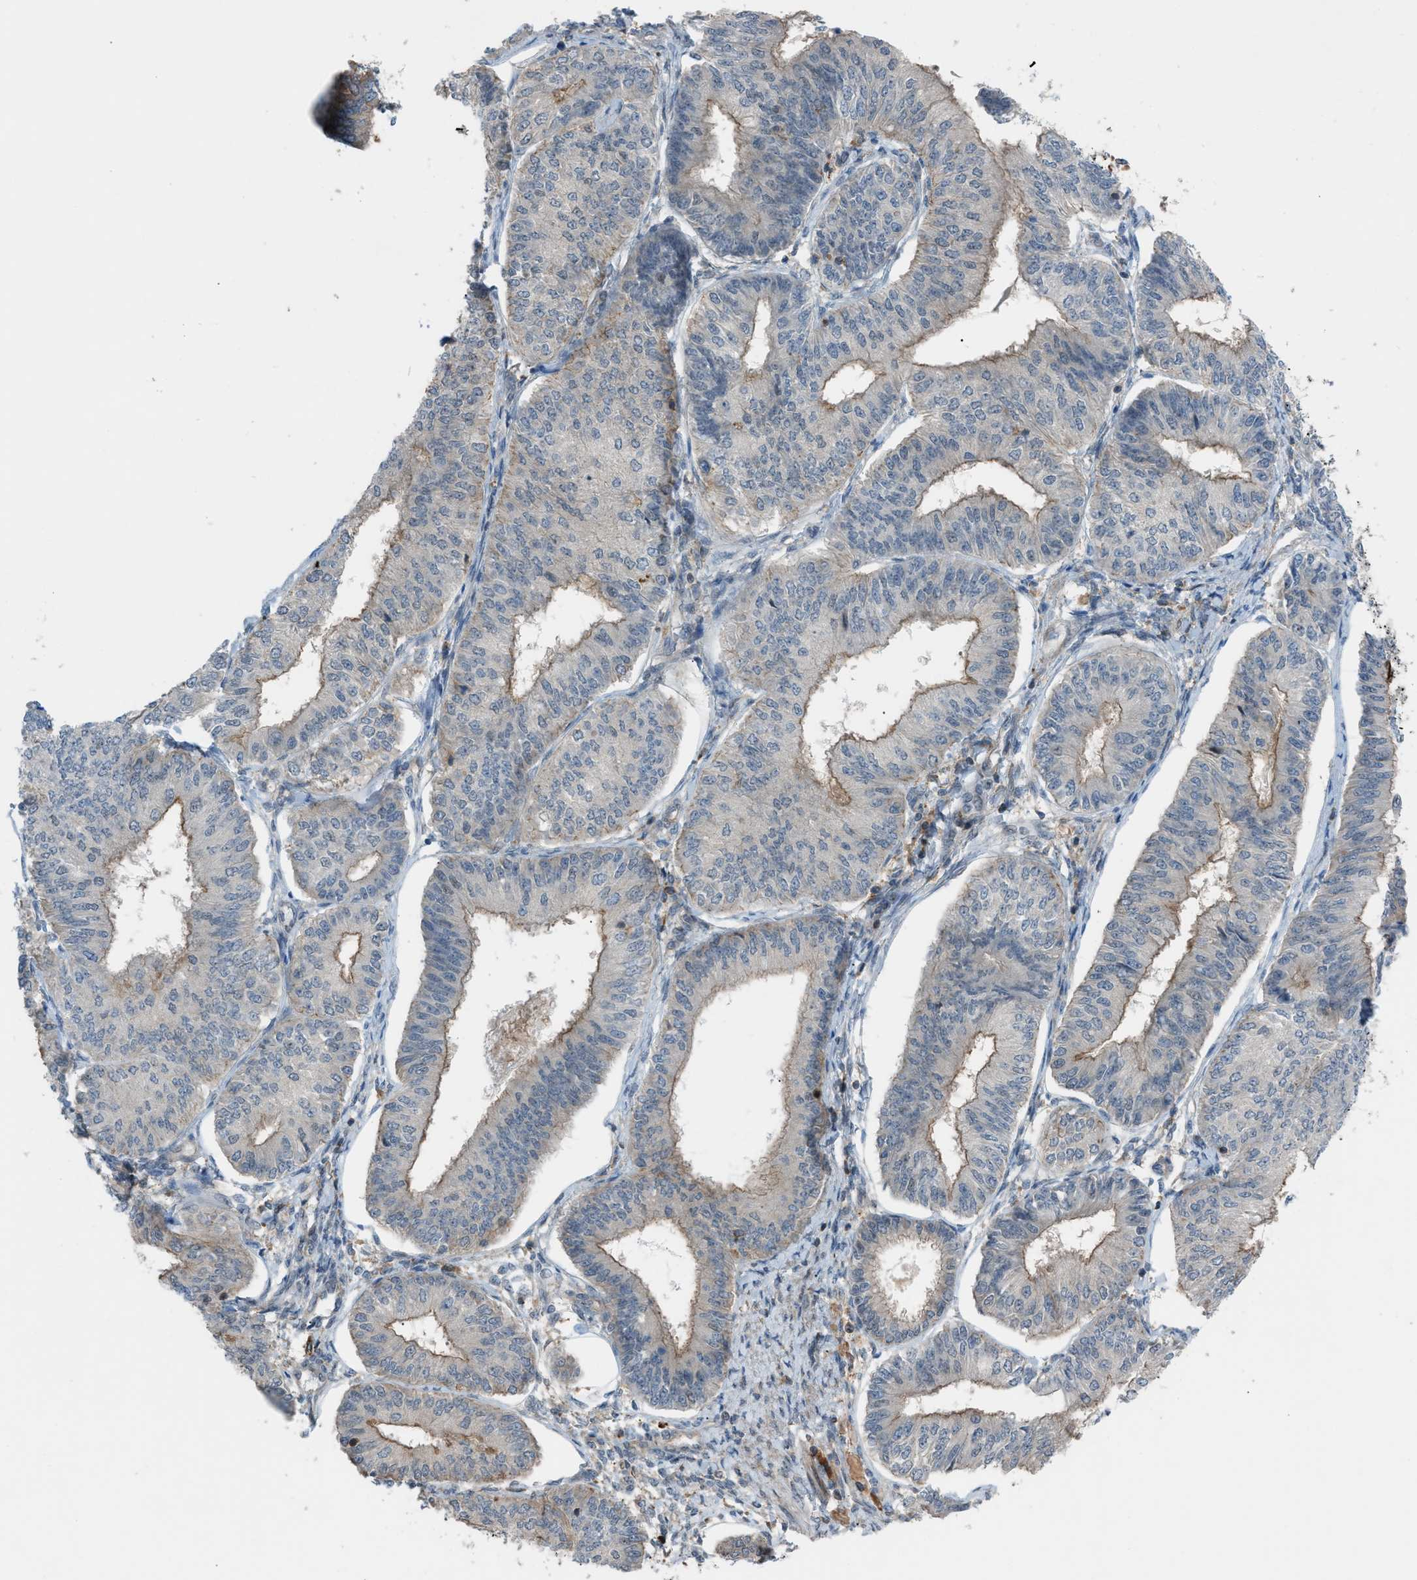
{"staining": {"intensity": "moderate", "quantity": "<25%", "location": "cytoplasmic/membranous"}, "tissue": "endometrial cancer", "cell_type": "Tumor cells", "image_type": "cancer", "snomed": [{"axis": "morphology", "description": "Adenocarcinoma, NOS"}, {"axis": "topography", "description": "Endometrium"}], "caption": "Immunohistochemical staining of adenocarcinoma (endometrial) shows low levels of moderate cytoplasmic/membranous protein positivity in approximately <25% of tumor cells. The protein is shown in brown color, while the nuclei are stained blue.", "gene": "DYRK1A", "patient": {"sex": "female", "age": 58}}